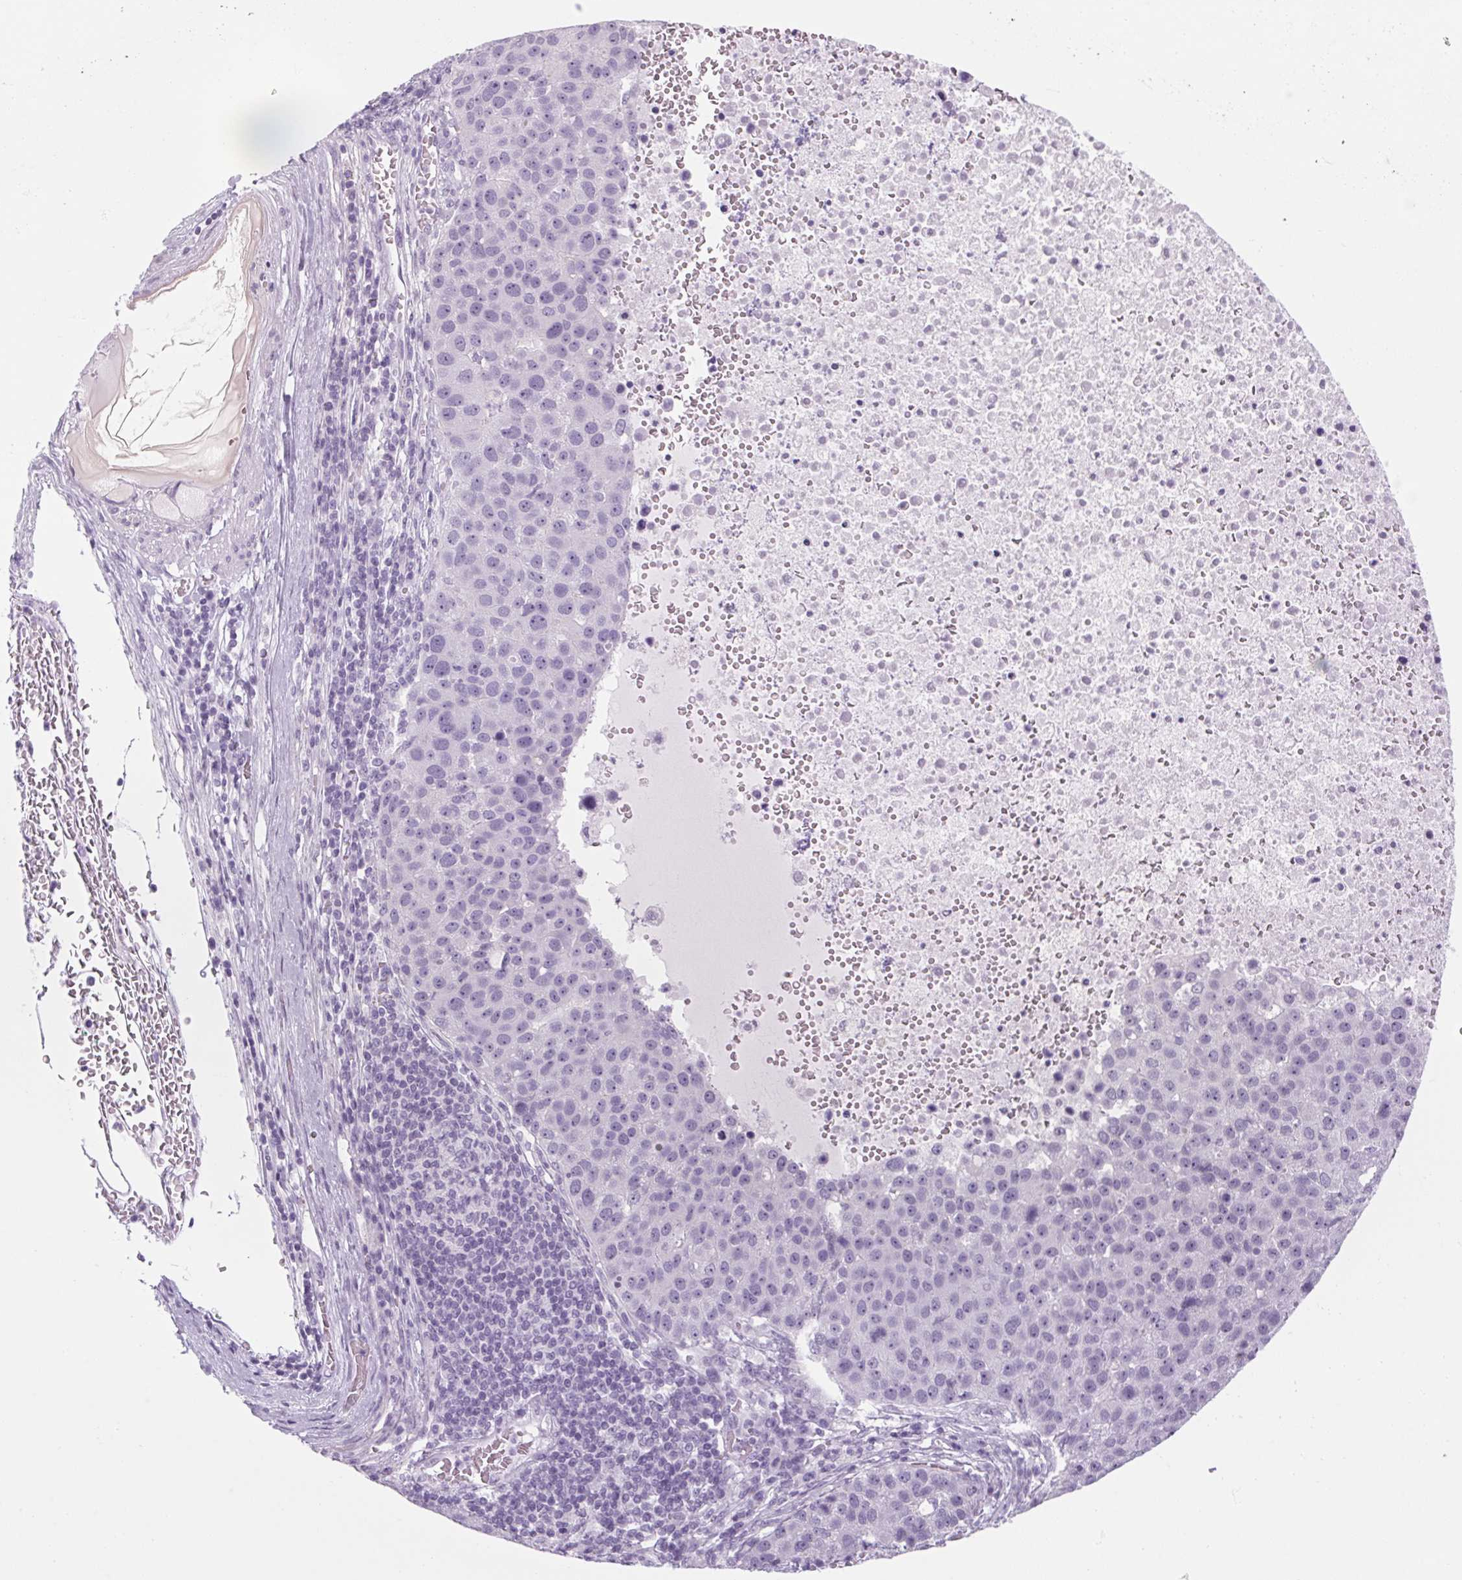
{"staining": {"intensity": "negative", "quantity": "none", "location": "none"}, "tissue": "pancreatic cancer", "cell_type": "Tumor cells", "image_type": "cancer", "snomed": [{"axis": "morphology", "description": "Adenocarcinoma, NOS"}, {"axis": "topography", "description": "Pancreas"}], "caption": "Pancreatic cancer (adenocarcinoma) stained for a protein using IHC demonstrates no expression tumor cells.", "gene": "RPTN", "patient": {"sex": "female", "age": 61}}